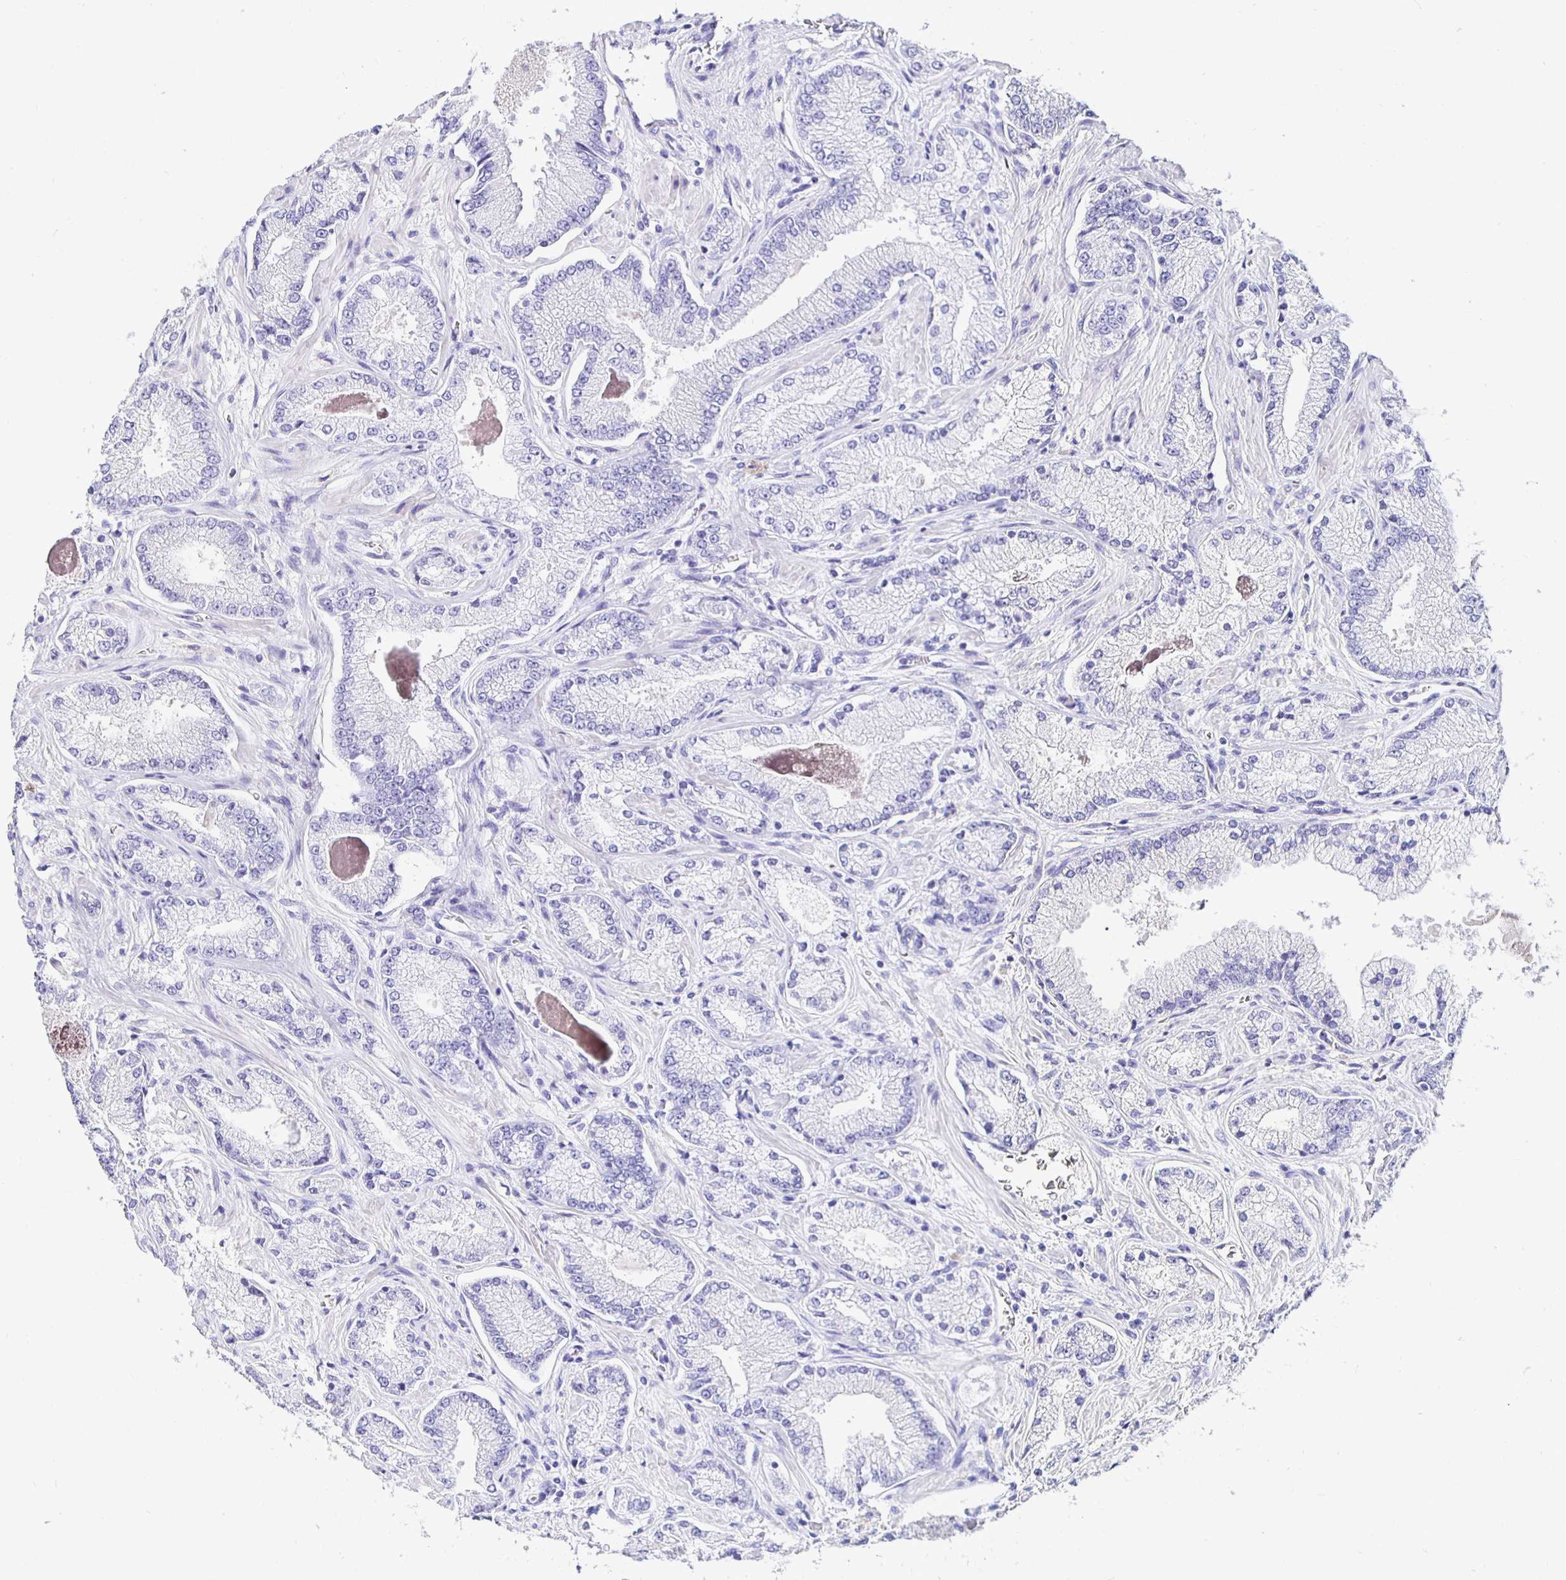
{"staining": {"intensity": "negative", "quantity": "none", "location": "none"}, "tissue": "prostate cancer", "cell_type": "Tumor cells", "image_type": "cancer", "snomed": [{"axis": "morphology", "description": "Normal tissue, NOS"}, {"axis": "morphology", "description": "Adenocarcinoma, High grade"}, {"axis": "topography", "description": "Prostate"}, {"axis": "topography", "description": "Peripheral nerve tissue"}], "caption": "An immunohistochemistry micrograph of prostate cancer is shown. There is no staining in tumor cells of prostate cancer. (Stains: DAB (3,3'-diaminobenzidine) immunohistochemistry with hematoxylin counter stain, Microscopy: brightfield microscopy at high magnification).", "gene": "UMOD", "patient": {"sex": "male", "age": 68}}